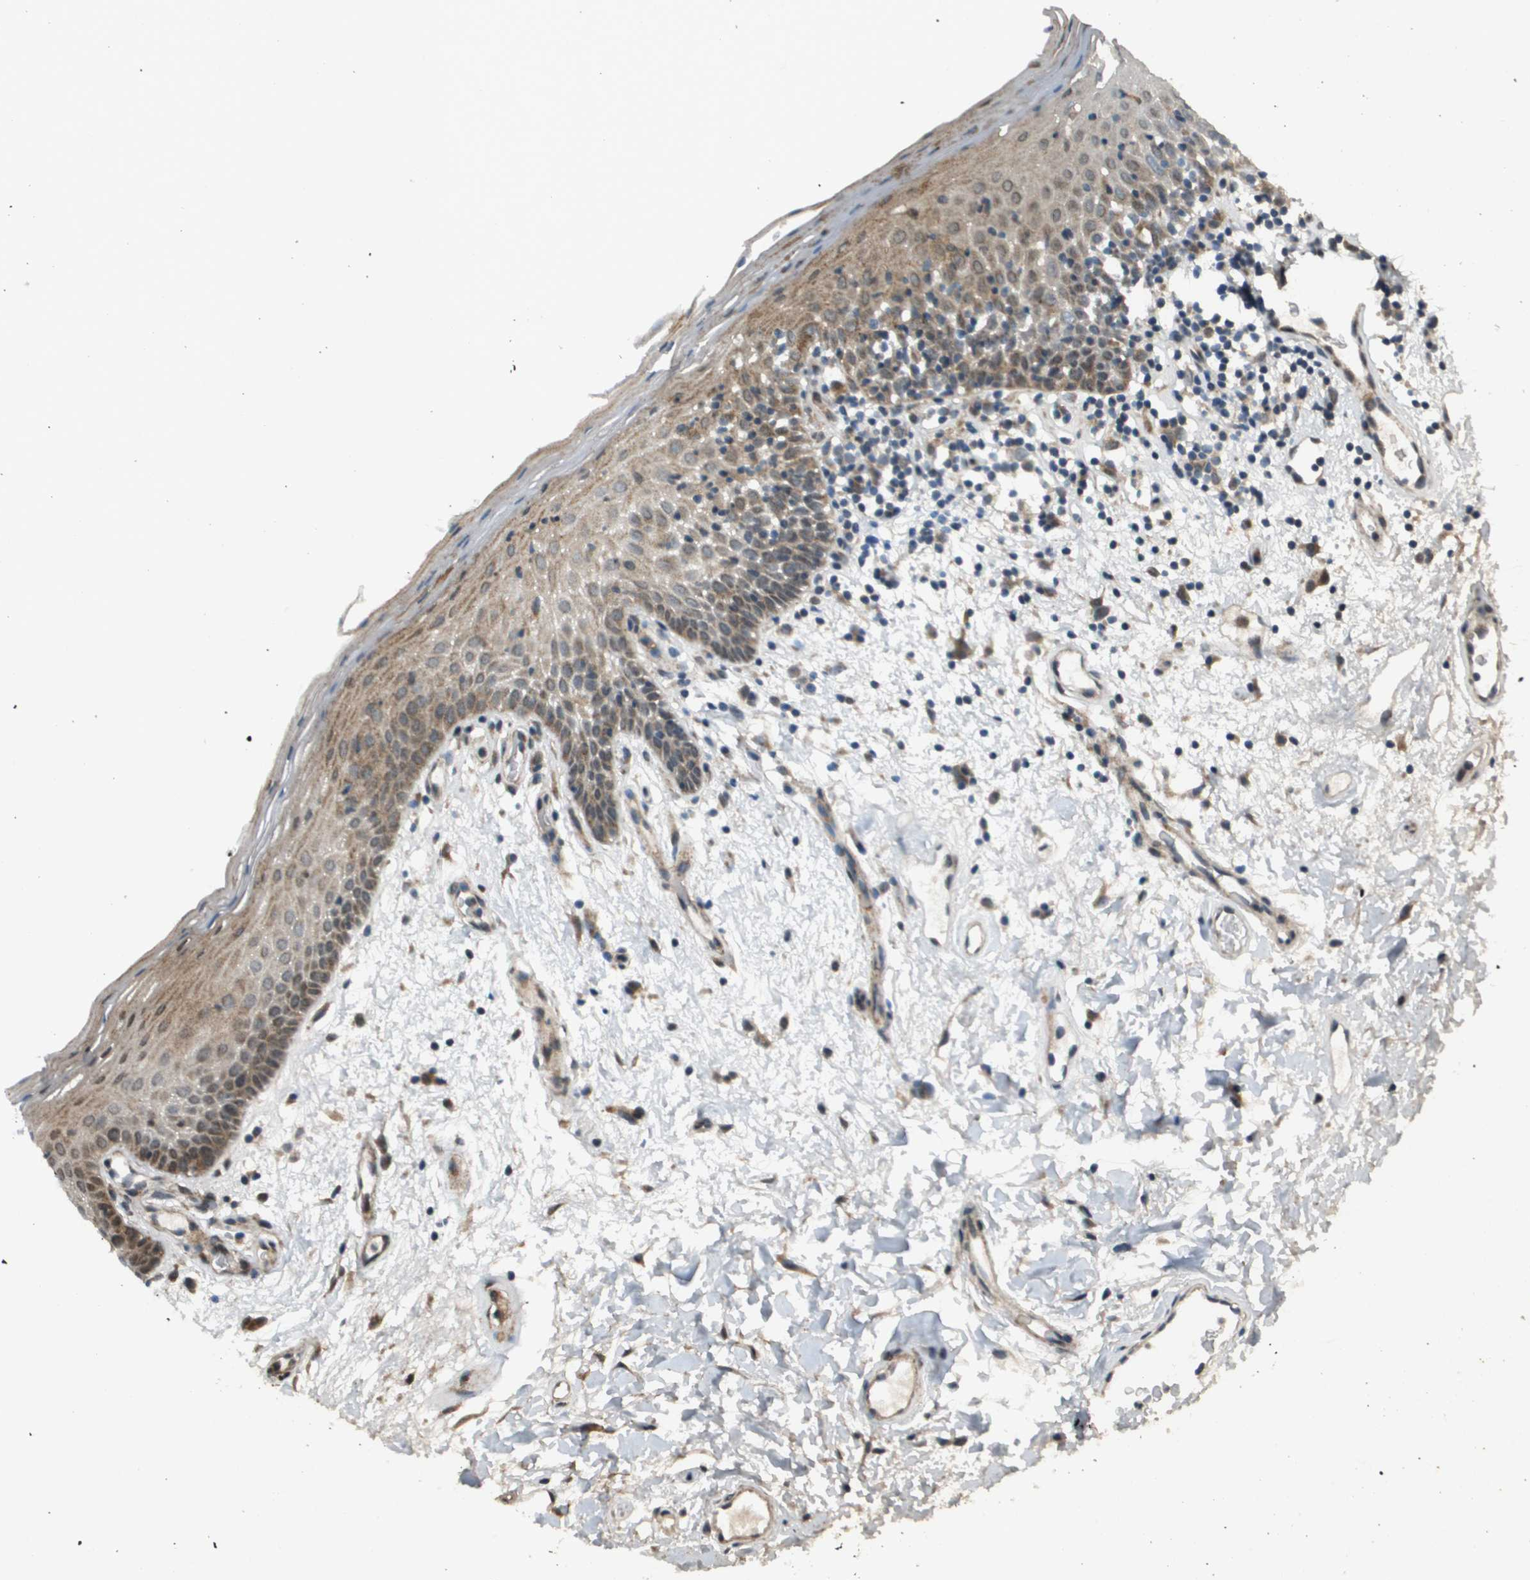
{"staining": {"intensity": "moderate", "quantity": "25%-75%", "location": "cytoplasmic/membranous"}, "tissue": "oral mucosa", "cell_type": "Squamous epithelial cells", "image_type": "normal", "snomed": [{"axis": "morphology", "description": "Normal tissue, NOS"}, {"axis": "morphology", "description": "Squamous cell carcinoma, NOS"}, {"axis": "topography", "description": "Skeletal muscle"}, {"axis": "topography", "description": "Oral tissue"}, {"axis": "topography", "description": "Head-Neck"}], "caption": "IHC micrograph of normal oral mucosa: oral mucosa stained using immunohistochemistry (IHC) shows medium levels of moderate protein expression localized specifically in the cytoplasmic/membranous of squamous epithelial cells, appearing as a cytoplasmic/membranous brown color.", "gene": "FIG4", "patient": {"sex": "male", "age": 71}}